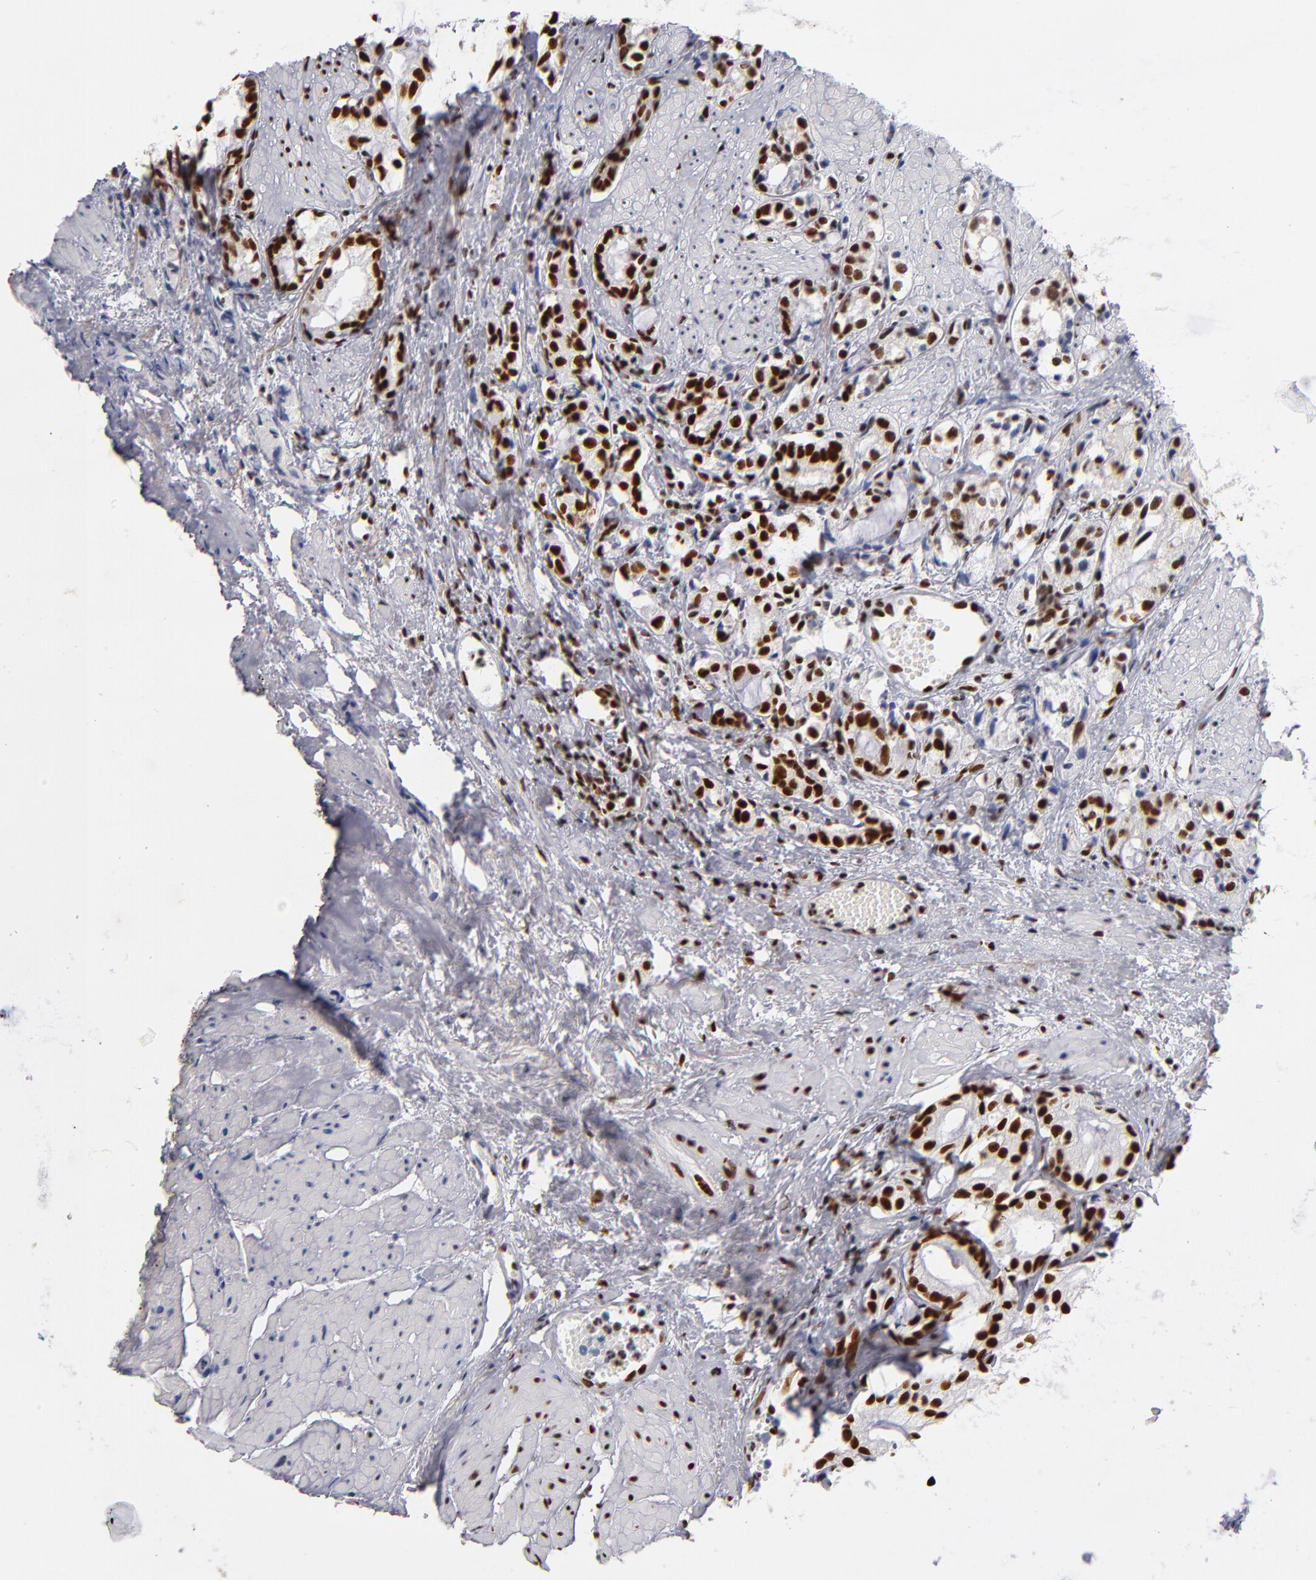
{"staining": {"intensity": "strong", "quantity": "25%-75%", "location": "nuclear"}, "tissue": "prostate cancer", "cell_type": "Tumor cells", "image_type": "cancer", "snomed": [{"axis": "morphology", "description": "Adenocarcinoma, High grade"}, {"axis": "topography", "description": "Prostate"}], "caption": "IHC (DAB (3,3'-diaminobenzidine)) staining of human high-grade adenocarcinoma (prostate) demonstrates strong nuclear protein expression in approximately 25%-75% of tumor cells.", "gene": "MN1", "patient": {"sex": "male", "age": 85}}